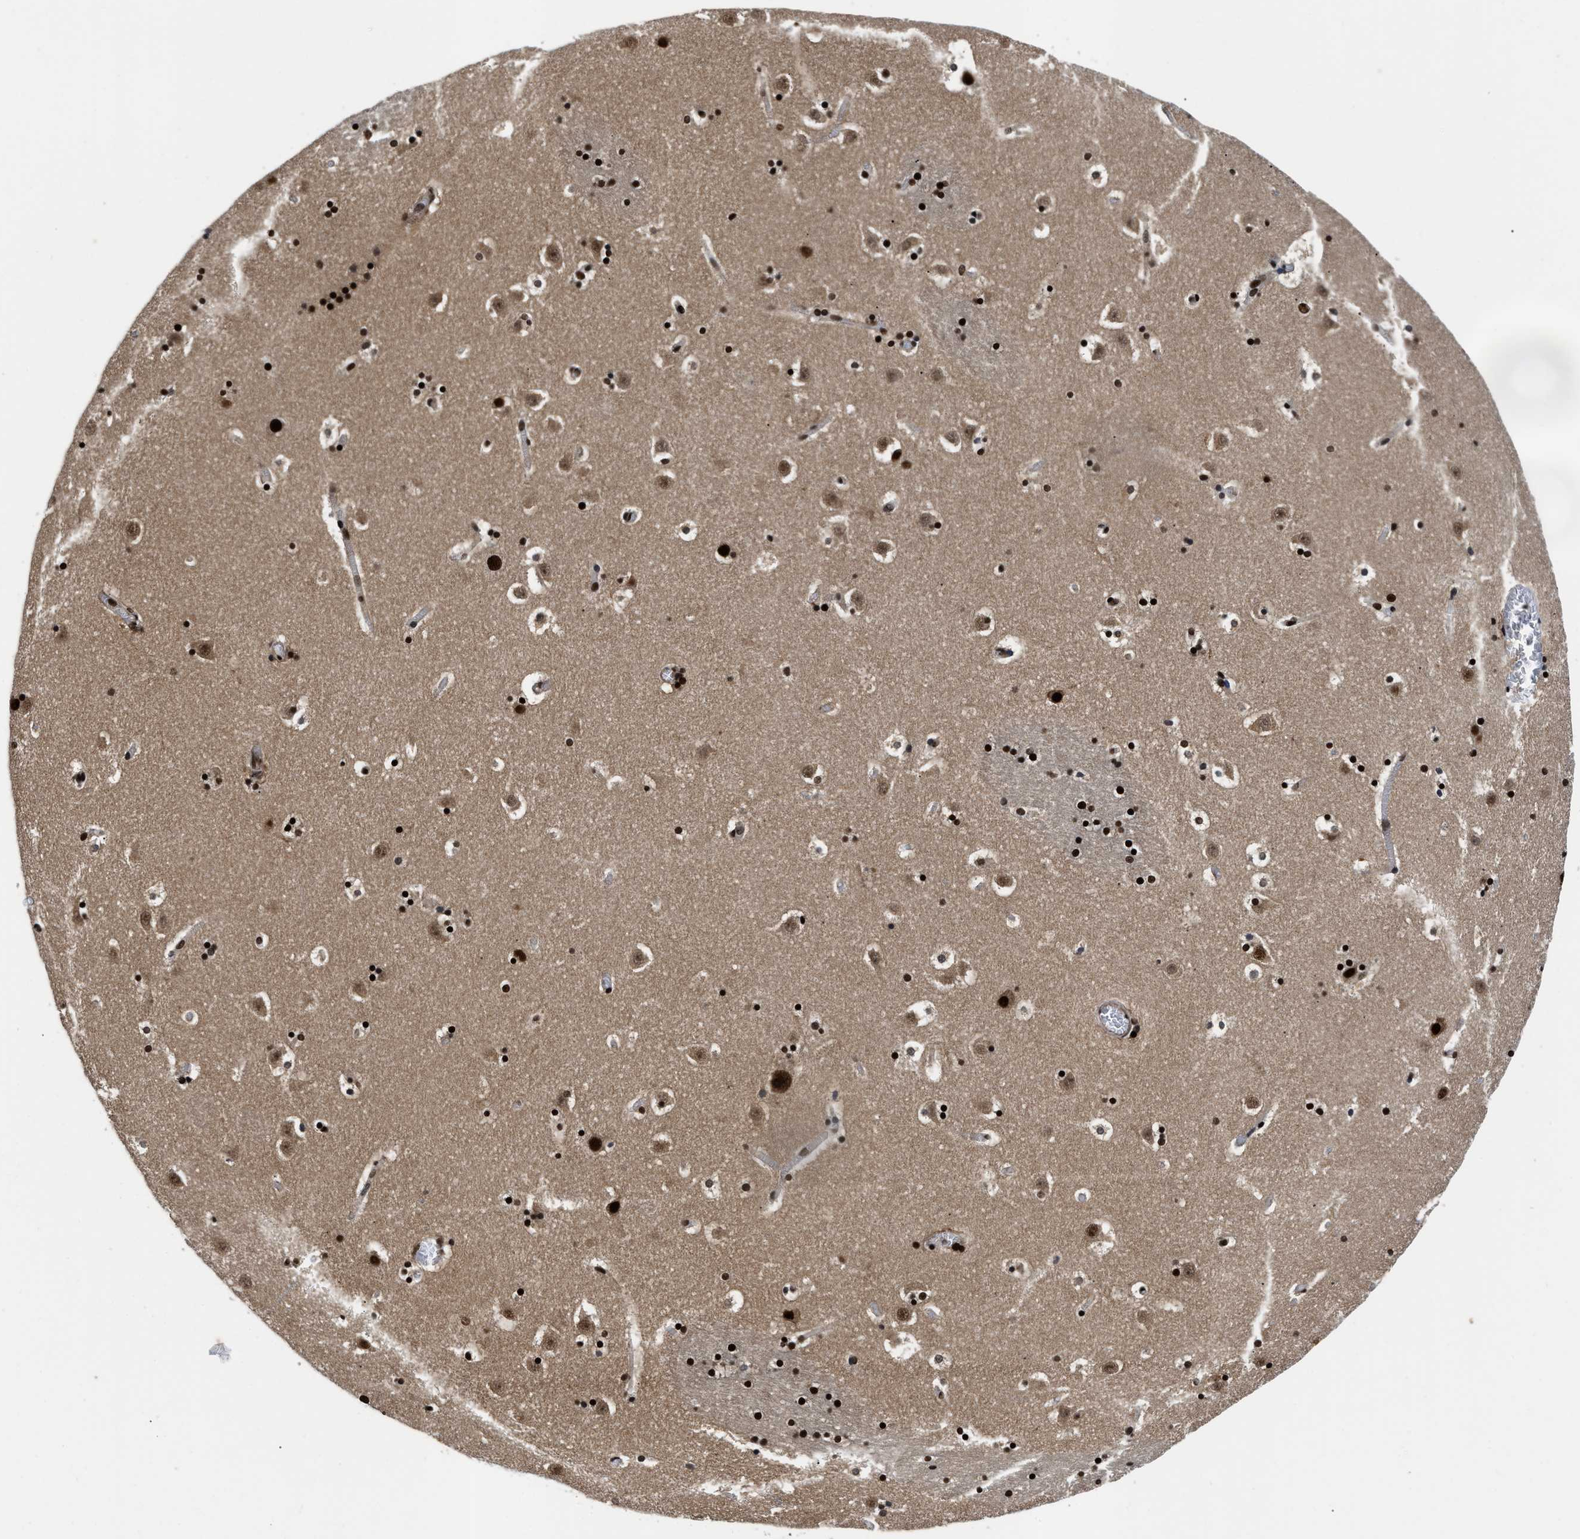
{"staining": {"intensity": "strong", "quantity": ">75%", "location": "nuclear"}, "tissue": "caudate", "cell_type": "Glial cells", "image_type": "normal", "snomed": [{"axis": "morphology", "description": "Normal tissue, NOS"}, {"axis": "topography", "description": "Lateral ventricle wall"}], "caption": "IHC of unremarkable human caudate shows high levels of strong nuclear staining in approximately >75% of glial cells.", "gene": "SAFB", "patient": {"sex": "male", "age": 45}}